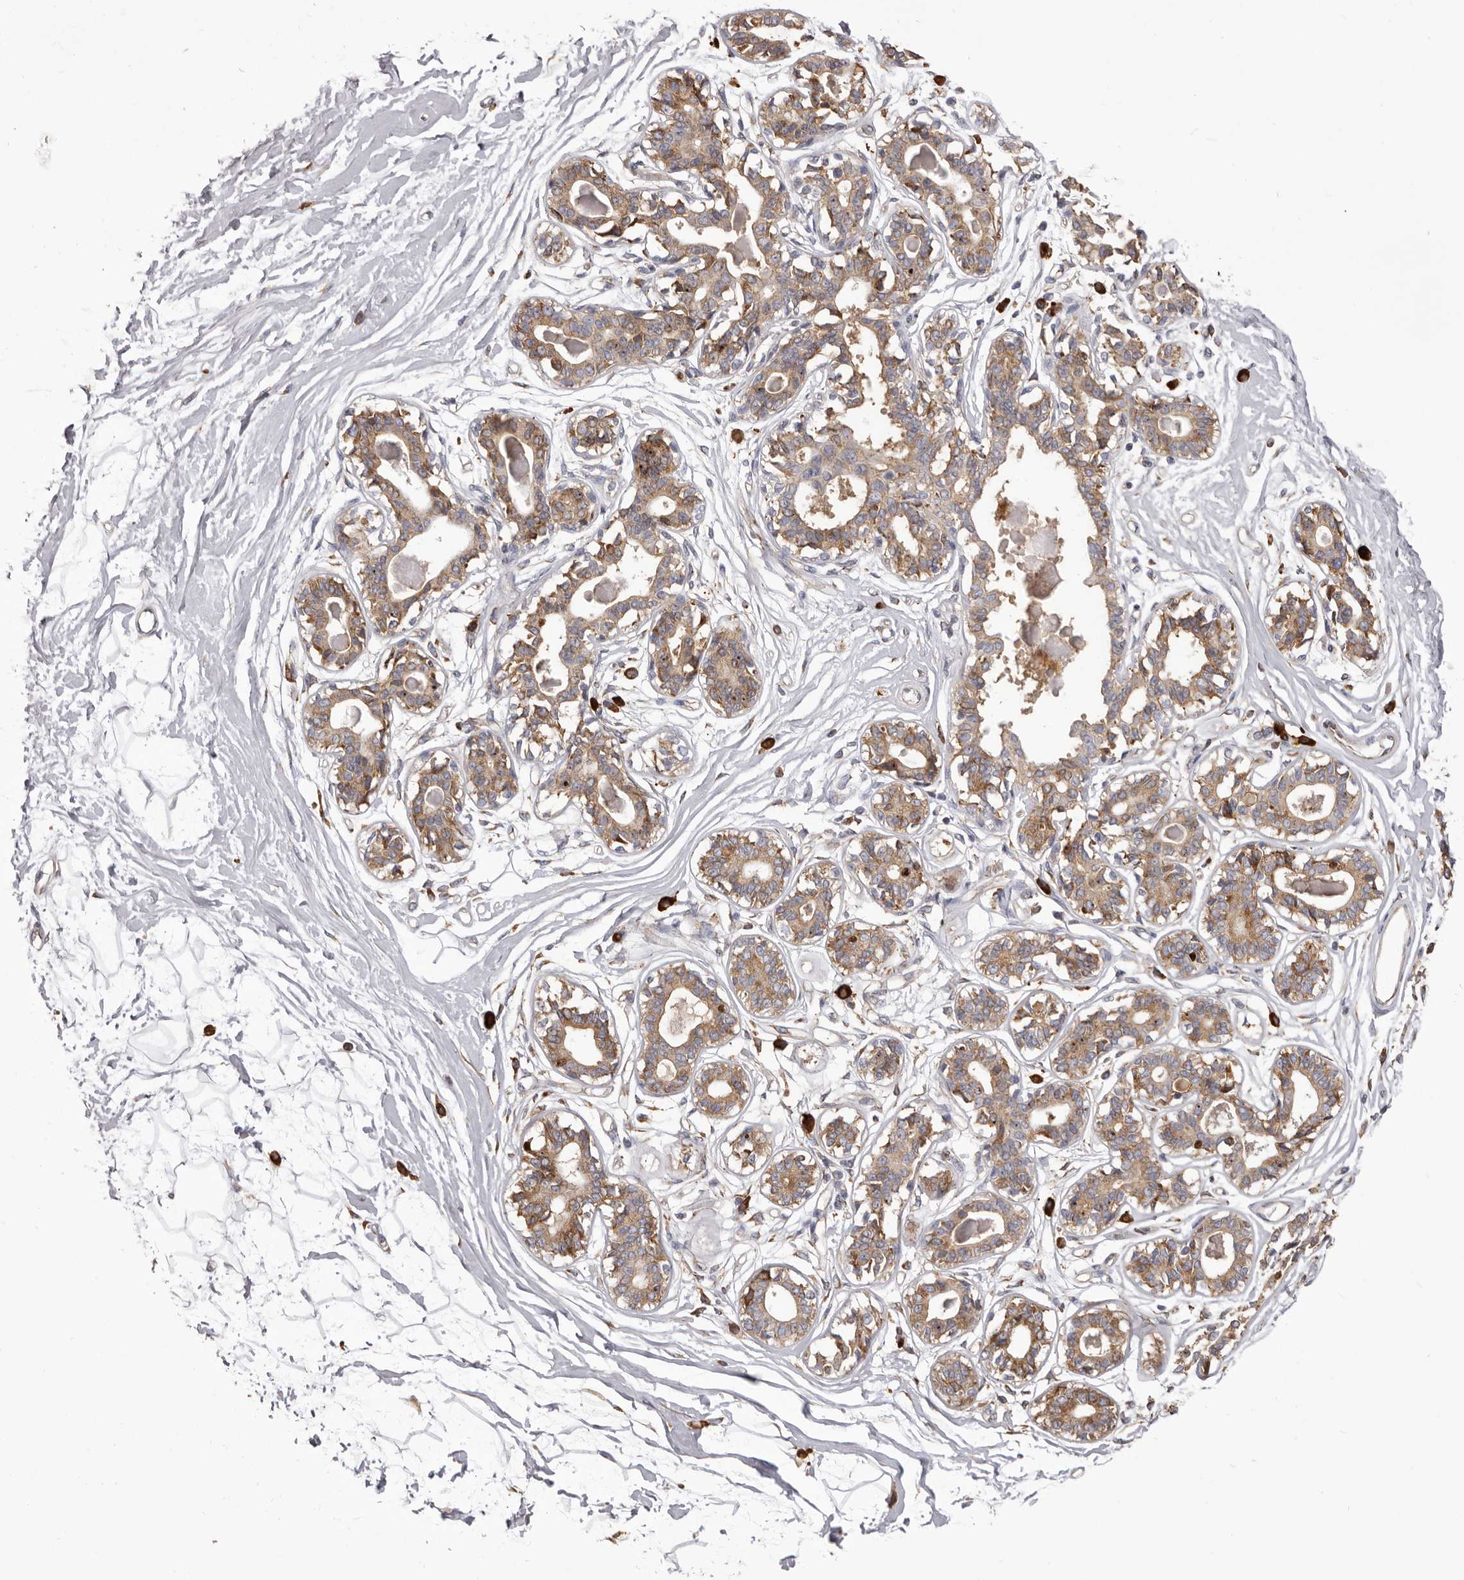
{"staining": {"intensity": "negative", "quantity": "none", "location": "none"}, "tissue": "breast", "cell_type": "Adipocytes", "image_type": "normal", "snomed": [{"axis": "morphology", "description": "Normal tissue, NOS"}, {"axis": "topography", "description": "Breast"}], "caption": "The micrograph exhibits no significant positivity in adipocytes of breast.", "gene": "QRSL1", "patient": {"sex": "female", "age": 45}}